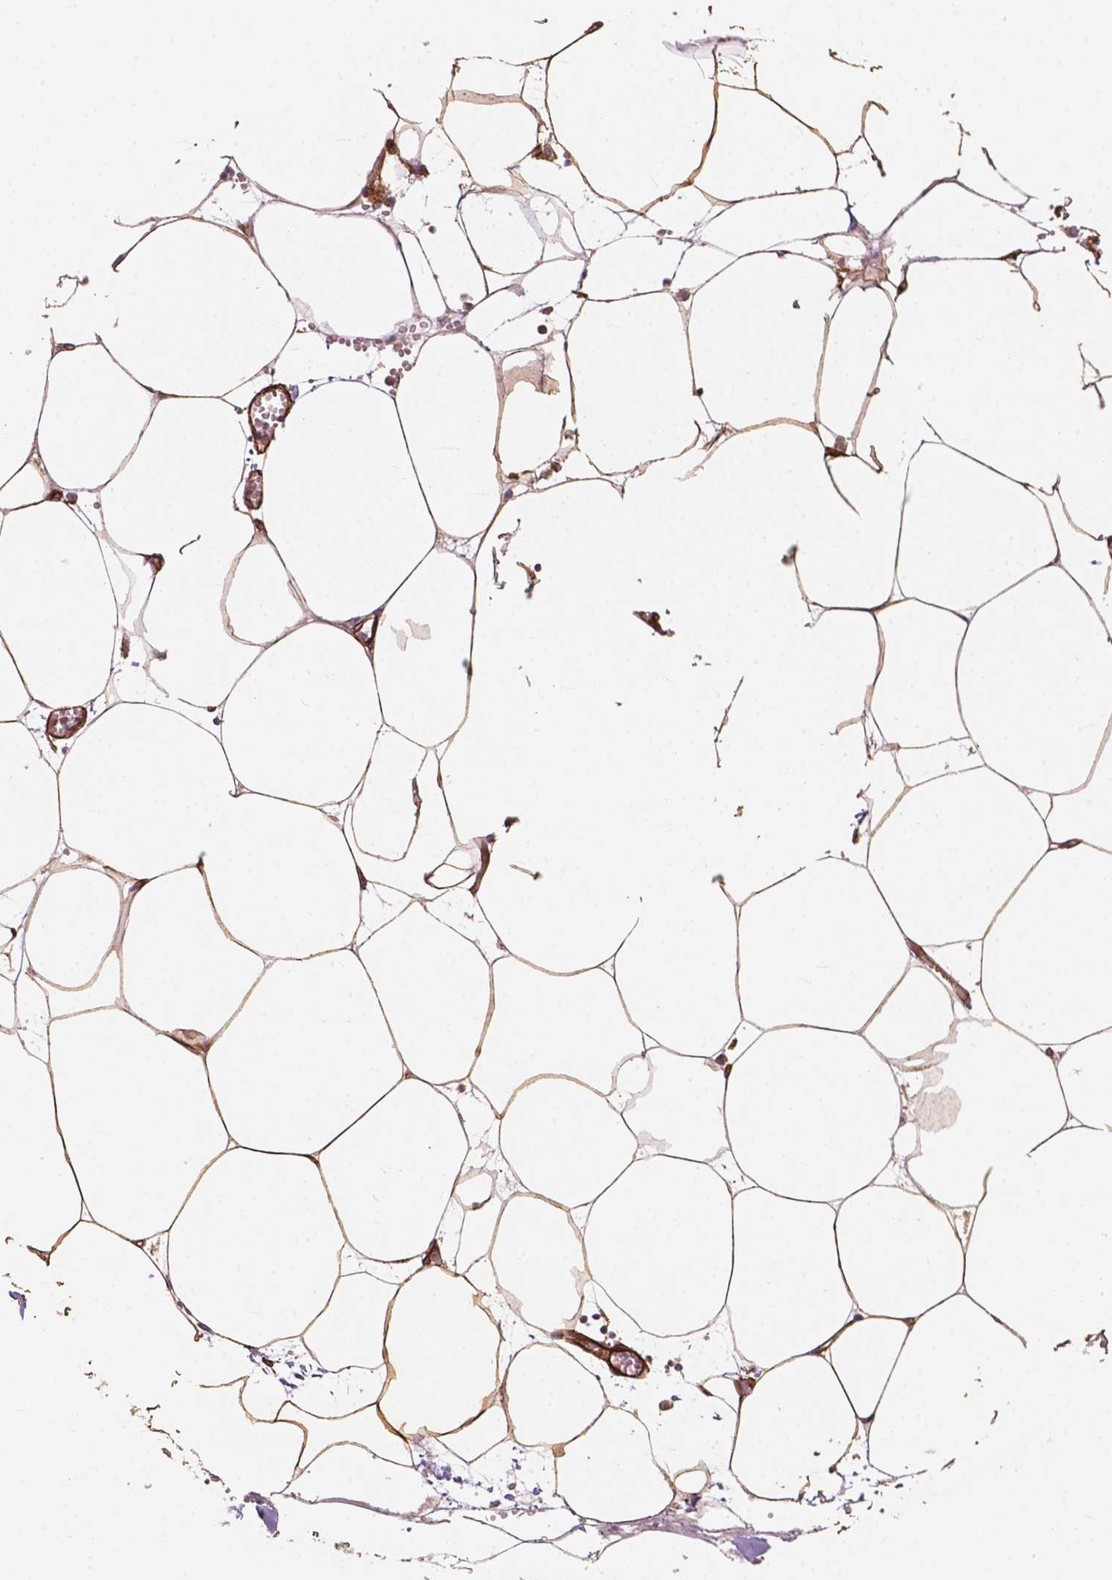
{"staining": {"intensity": "moderate", "quantity": ">75%", "location": "cytoplasmic/membranous"}, "tissue": "adipose tissue", "cell_type": "Adipocytes", "image_type": "normal", "snomed": [{"axis": "morphology", "description": "Normal tissue, NOS"}, {"axis": "topography", "description": "Adipose tissue"}, {"axis": "topography", "description": "Pancreas"}, {"axis": "topography", "description": "Peripheral nerve tissue"}], "caption": "Immunohistochemical staining of unremarkable adipose tissue demonstrates medium levels of moderate cytoplasmic/membranous expression in about >75% of adipocytes.", "gene": "G3BP1", "patient": {"sex": "female", "age": 58}}